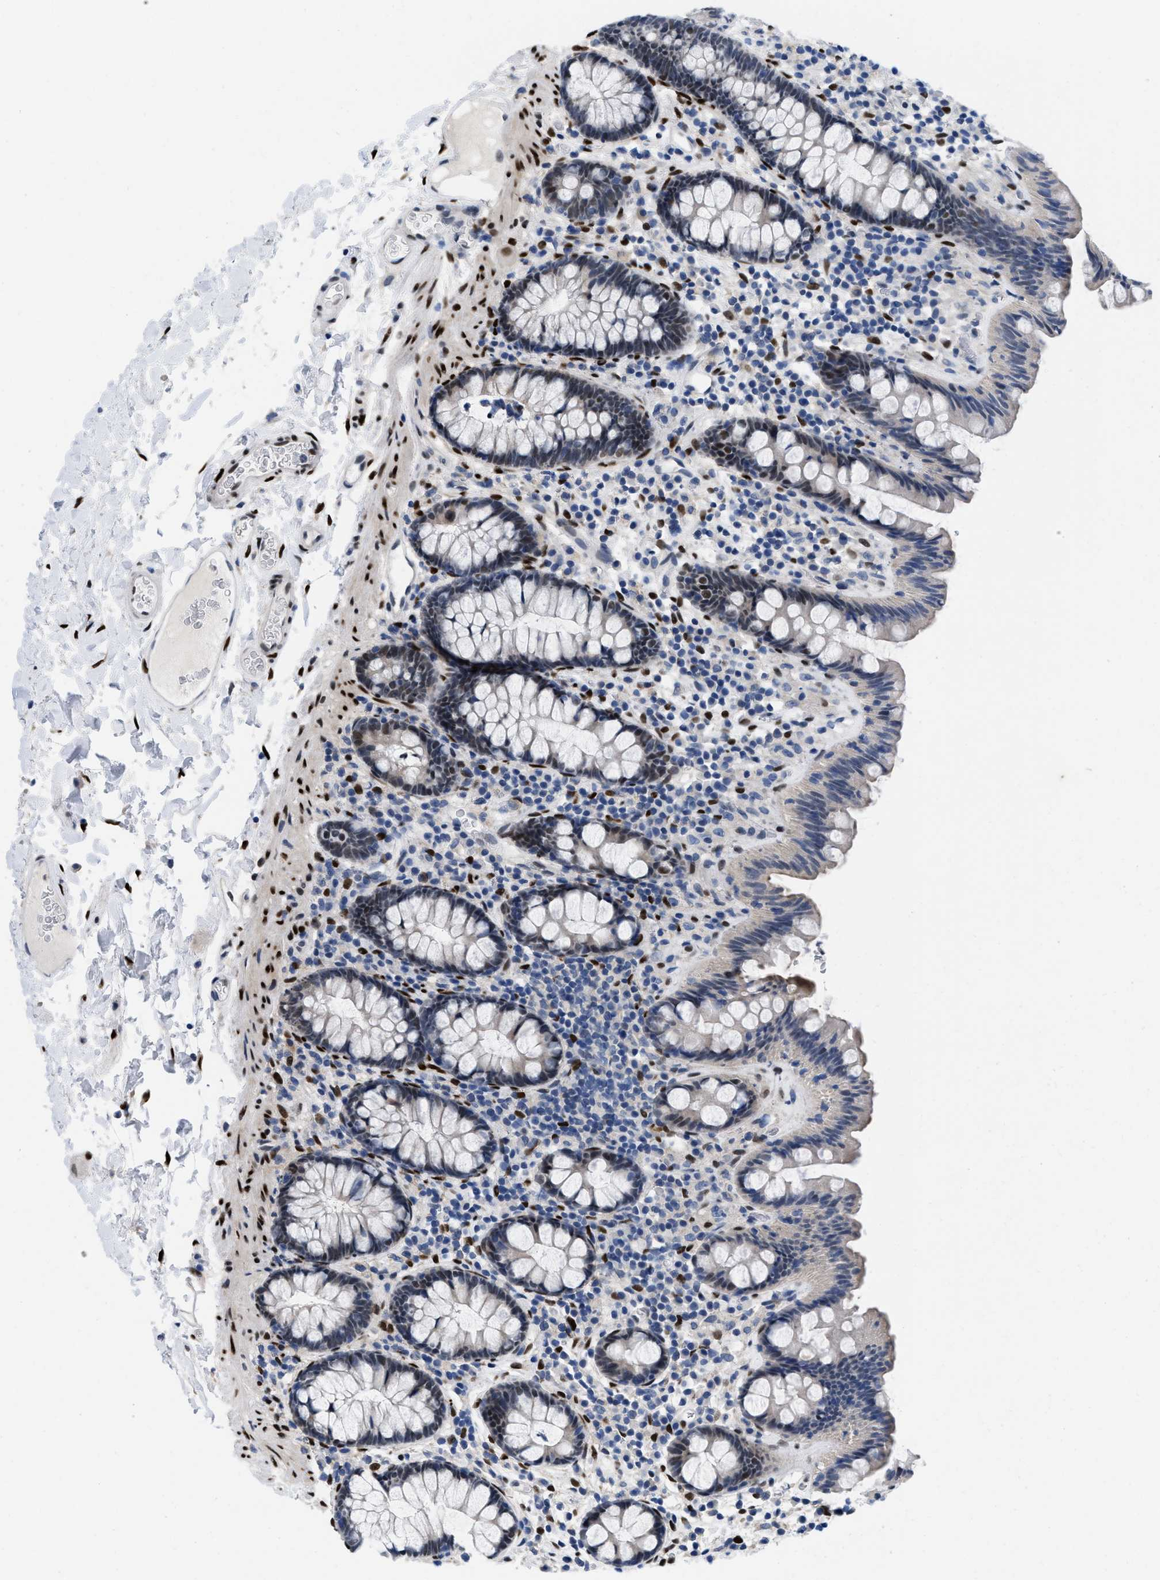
{"staining": {"intensity": "moderate", "quantity": "25%-75%", "location": "nuclear"}, "tissue": "colon", "cell_type": "Endothelial cells", "image_type": "normal", "snomed": [{"axis": "morphology", "description": "Normal tissue, NOS"}, {"axis": "topography", "description": "Colon"}], "caption": "Moderate nuclear expression for a protein is present in approximately 25%-75% of endothelial cells of unremarkable colon using IHC.", "gene": "NFIX", "patient": {"sex": "female", "age": 80}}